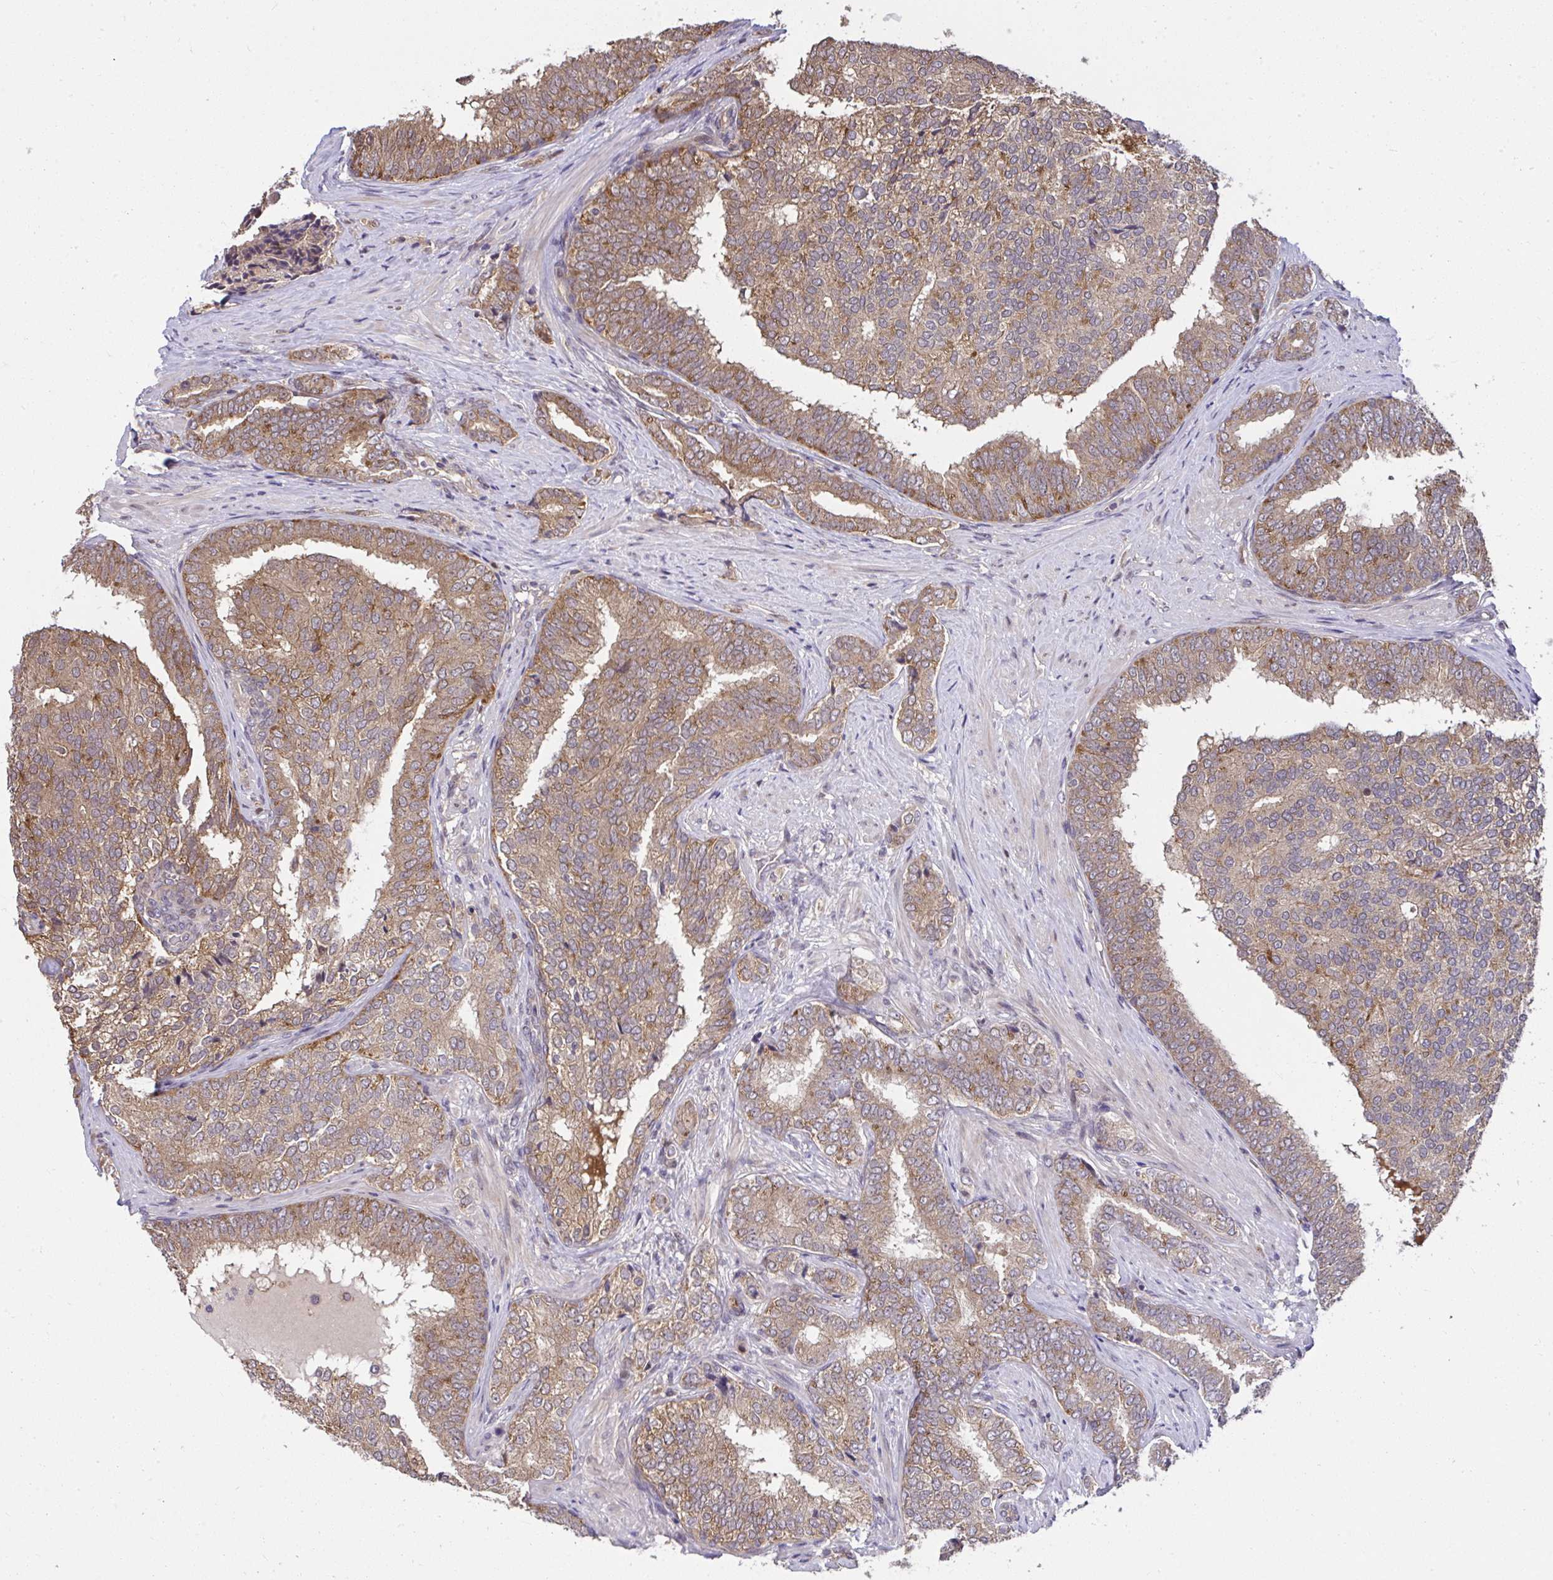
{"staining": {"intensity": "moderate", "quantity": ">75%", "location": "cytoplasmic/membranous"}, "tissue": "prostate cancer", "cell_type": "Tumor cells", "image_type": "cancer", "snomed": [{"axis": "morphology", "description": "Adenocarcinoma, High grade"}, {"axis": "topography", "description": "Prostate"}], "caption": "Immunohistochemical staining of prostate cancer (high-grade adenocarcinoma) exhibits medium levels of moderate cytoplasmic/membranous positivity in approximately >75% of tumor cells.", "gene": "RDH14", "patient": {"sex": "male", "age": 72}}